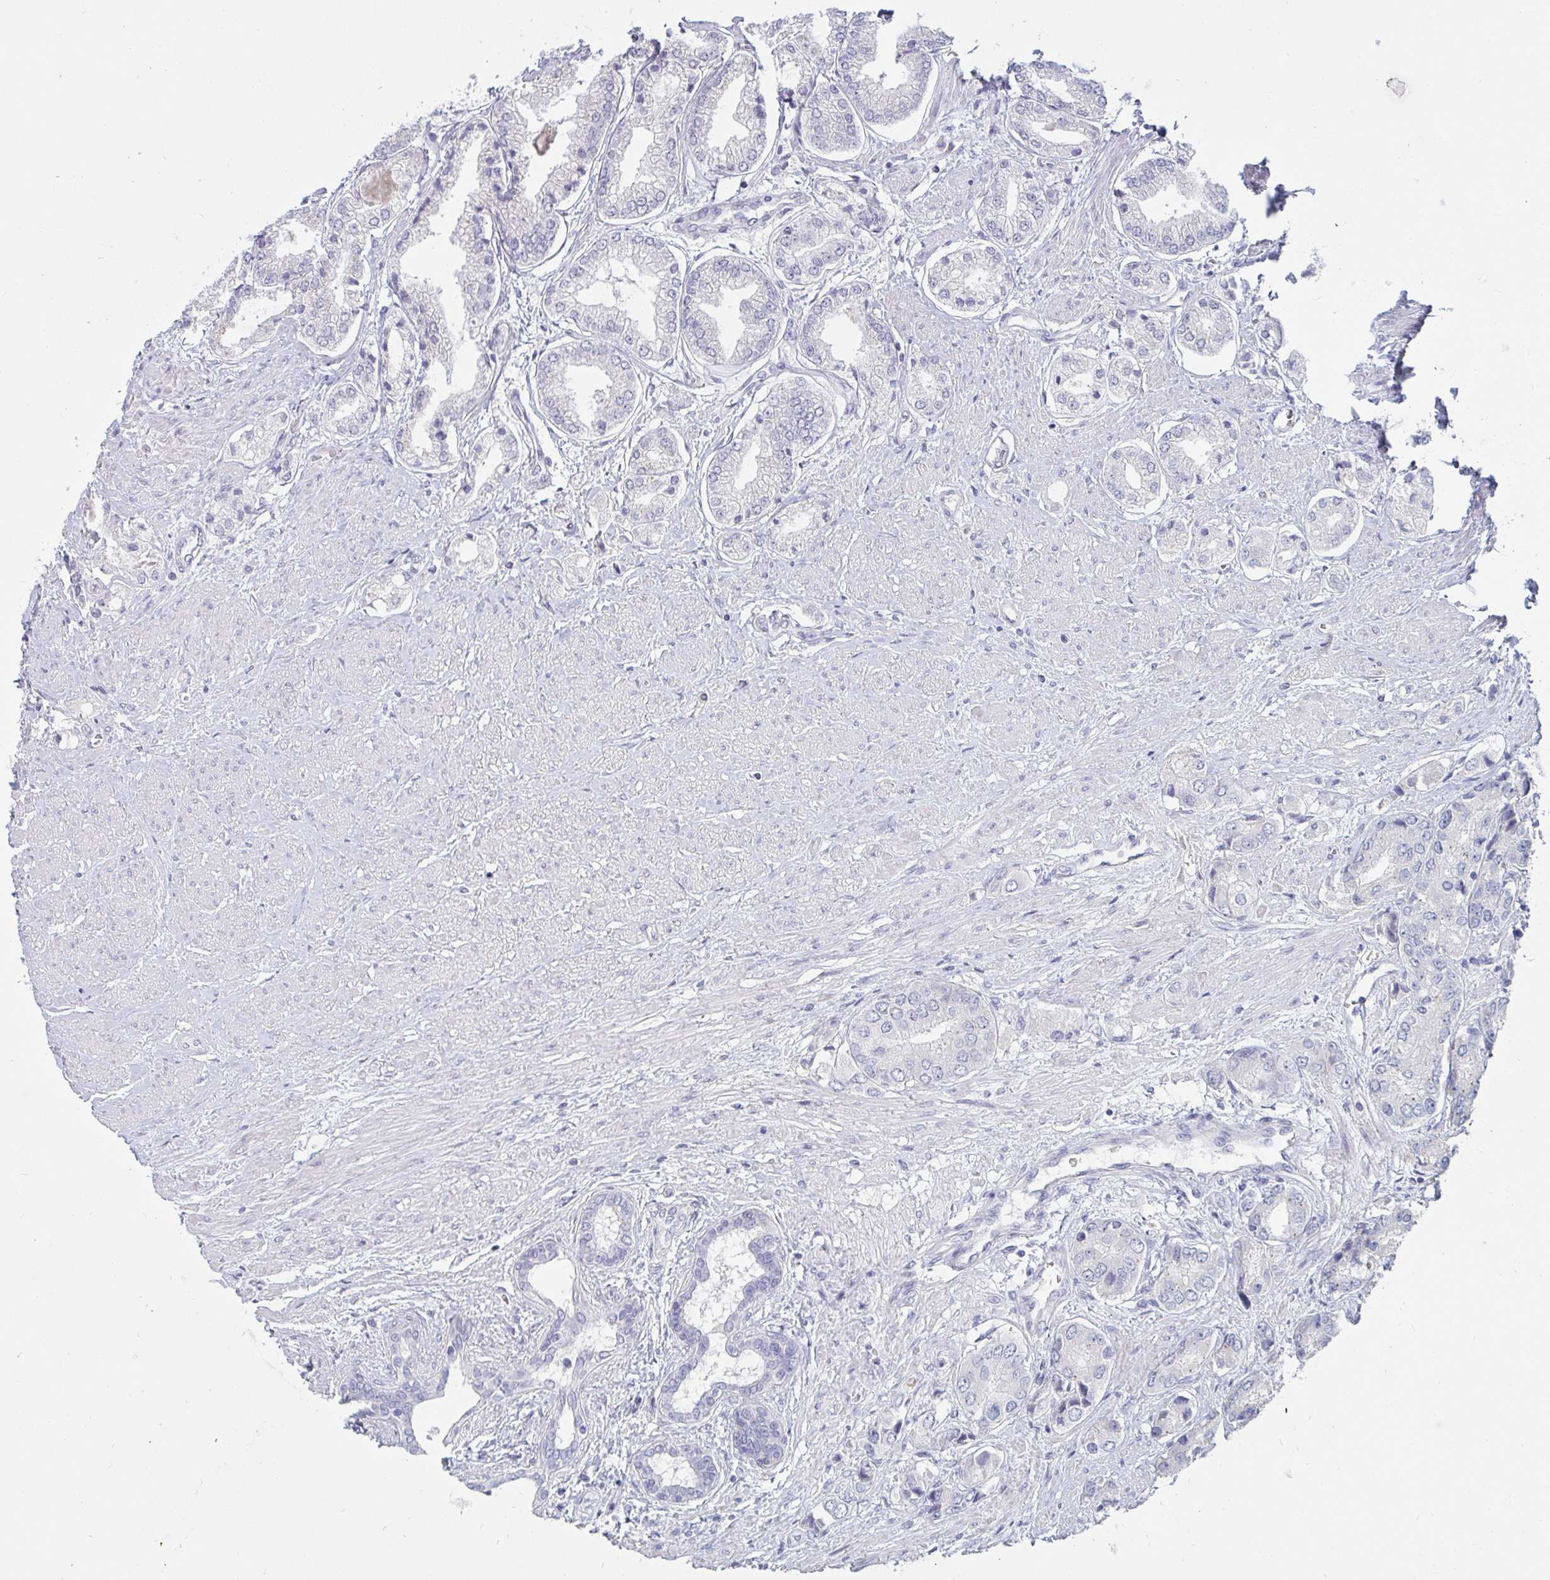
{"staining": {"intensity": "negative", "quantity": "none", "location": "none"}, "tissue": "prostate cancer", "cell_type": "Tumor cells", "image_type": "cancer", "snomed": [{"axis": "morphology", "description": "Adenocarcinoma, Low grade"}, {"axis": "topography", "description": "Prostate"}], "caption": "There is no significant staining in tumor cells of prostate cancer (adenocarcinoma (low-grade)).", "gene": "SHB", "patient": {"sex": "male", "age": 69}}